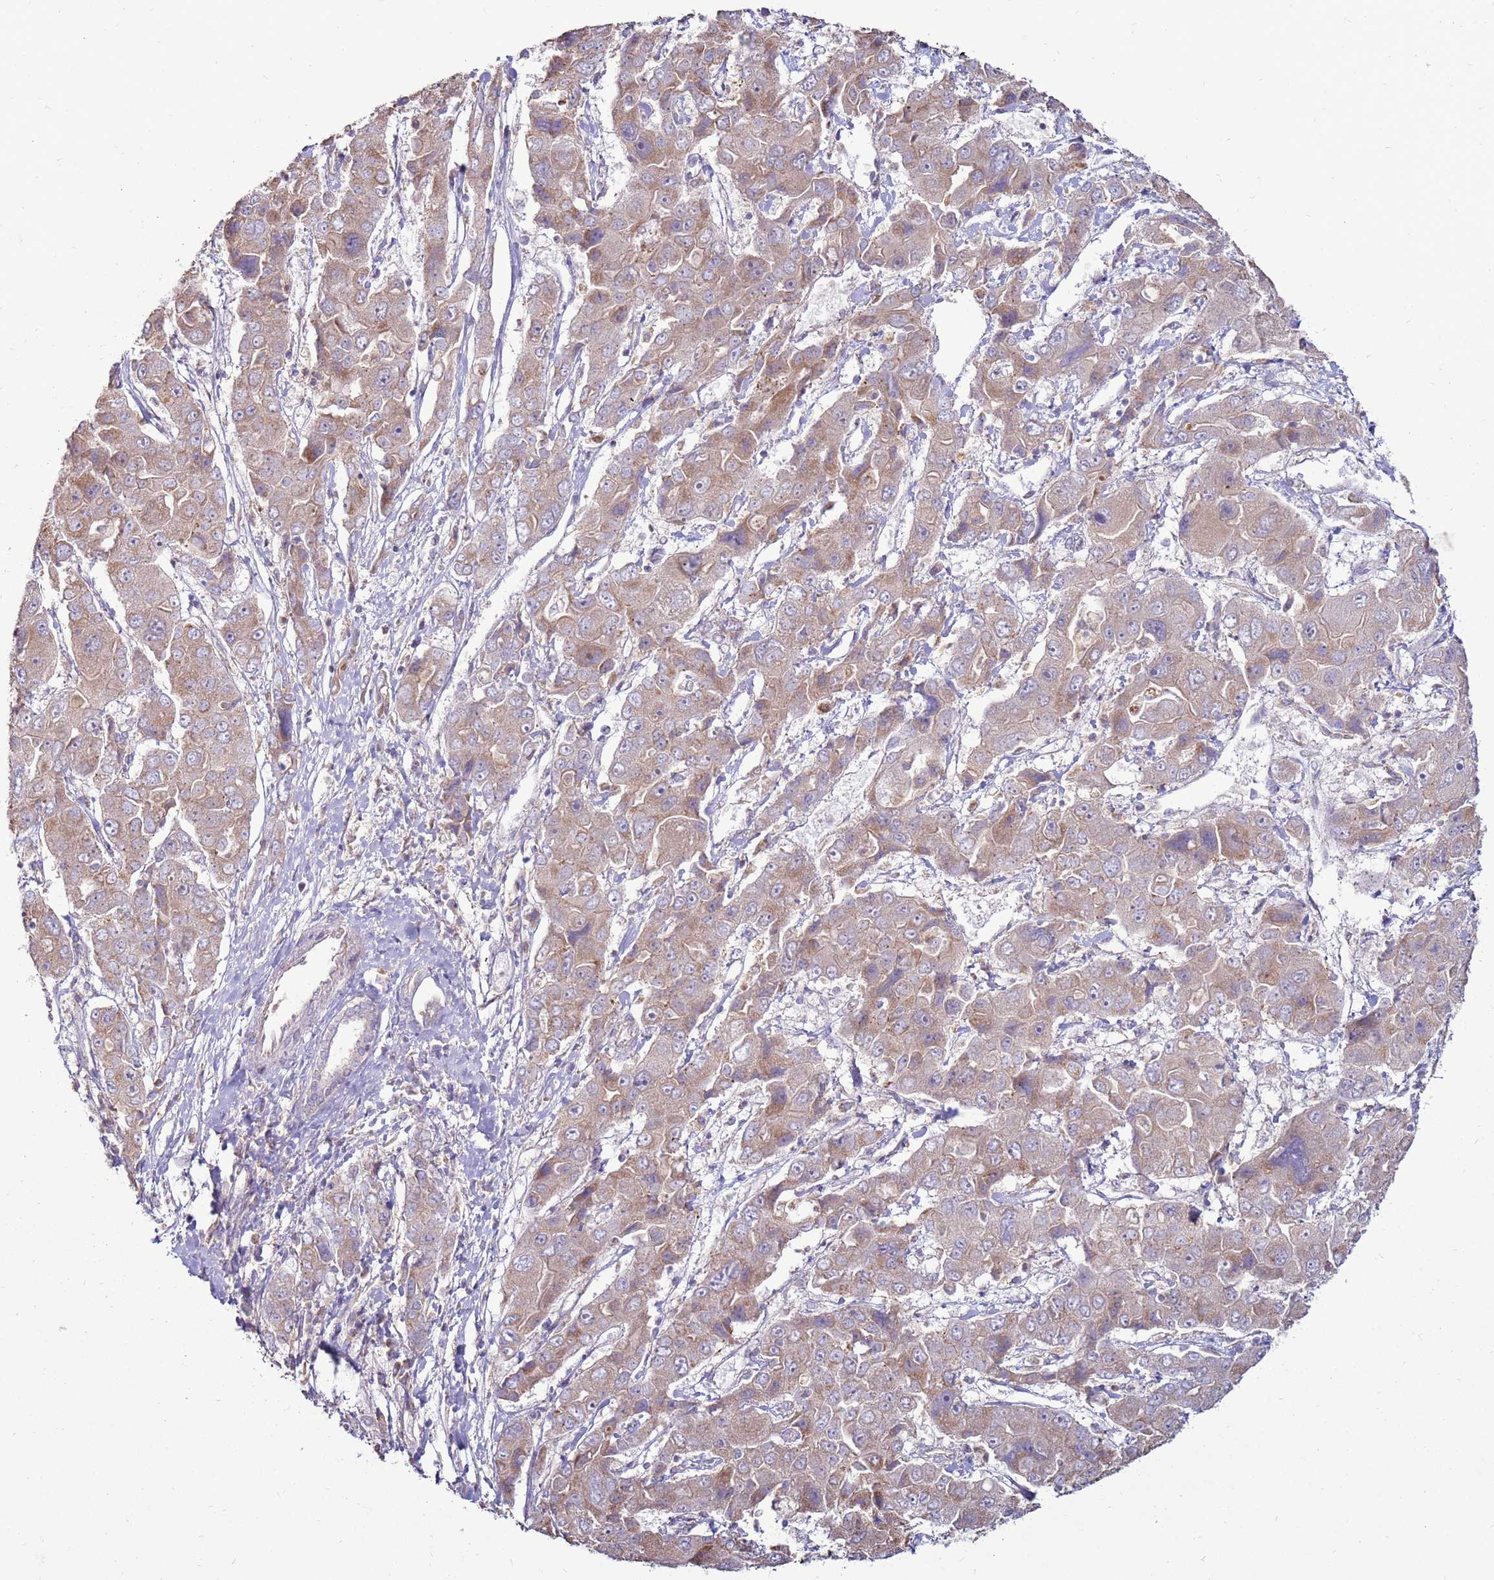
{"staining": {"intensity": "weak", "quantity": ">75%", "location": "cytoplasmic/membranous"}, "tissue": "liver cancer", "cell_type": "Tumor cells", "image_type": "cancer", "snomed": [{"axis": "morphology", "description": "Cholangiocarcinoma"}, {"axis": "topography", "description": "Liver"}], "caption": "Cholangiocarcinoma (liver) stained with a protein marker displays weak staining in tumor cells.", "gene": "TRAPPC4", "patient": {"sex": "male", "age": 67}}